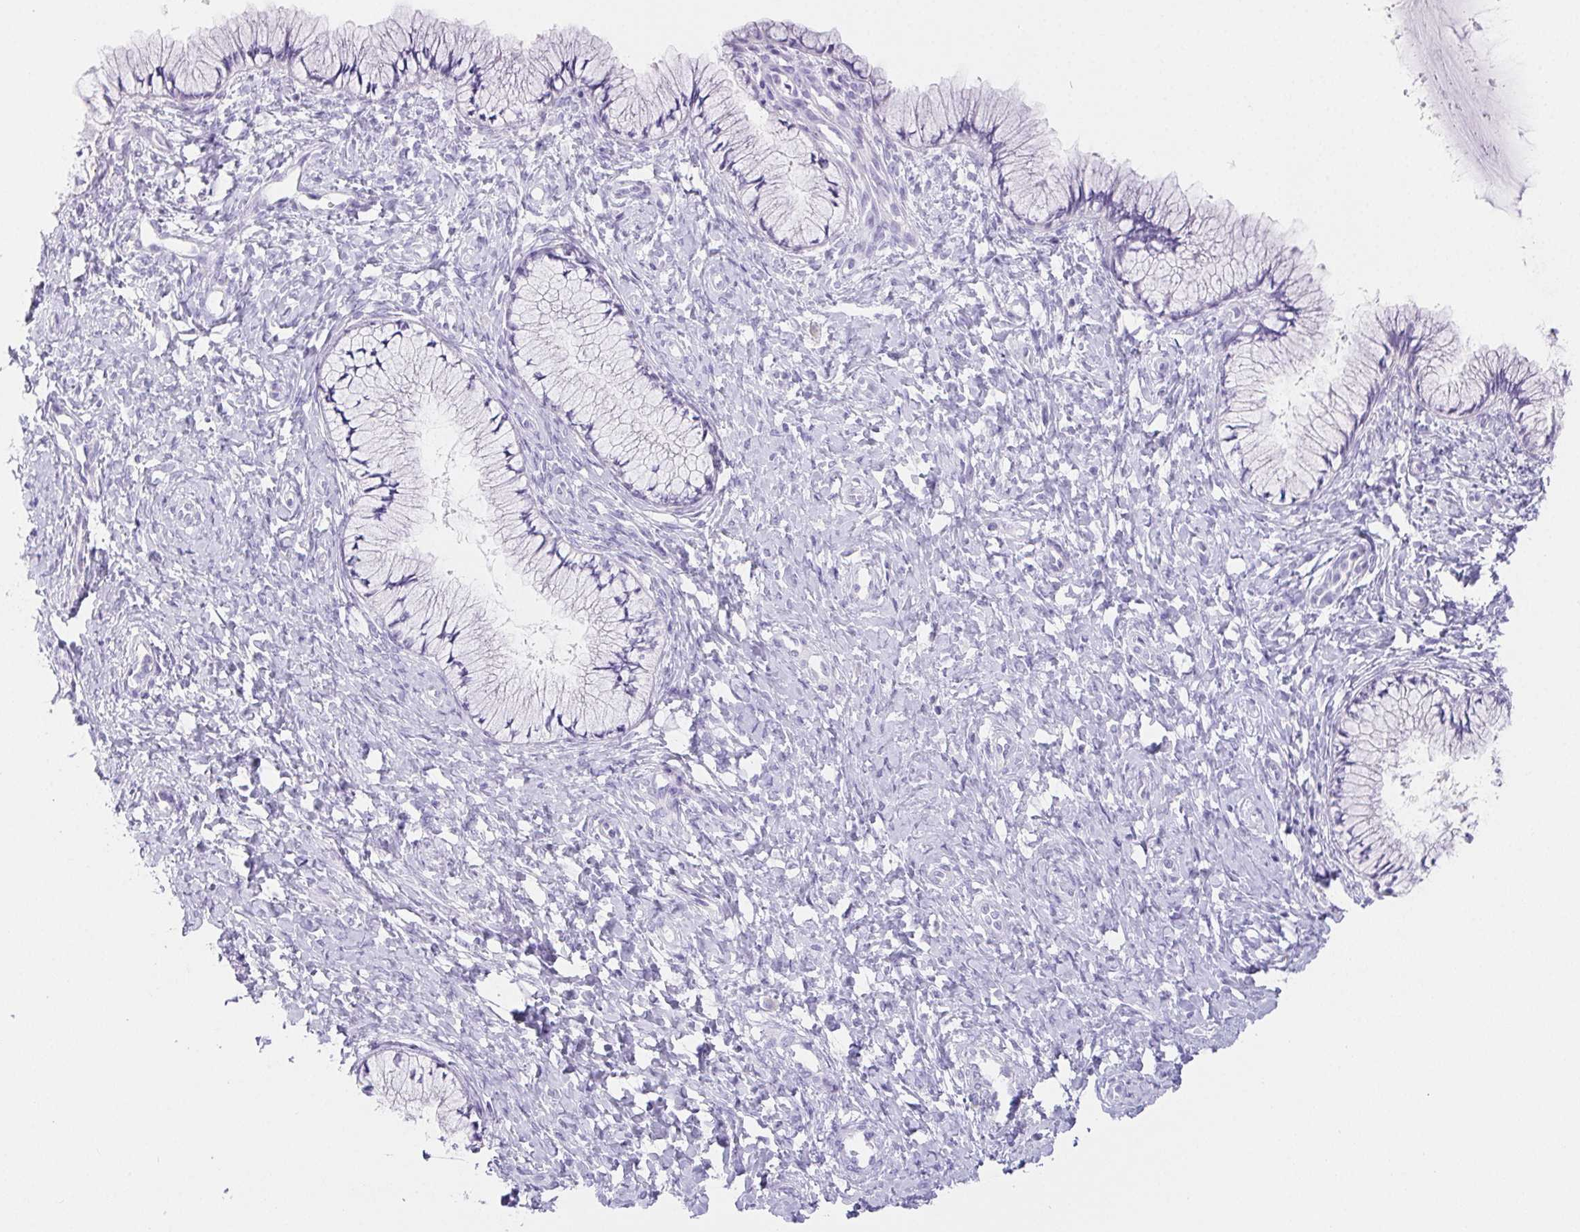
{"staining": {"intensity": "negative", "quantity": "none", "location": "none"}, "tissue": "cervix", "cell_type": "Glandular cells", "image_type": "normal", "snomed": [{"axis": "morphology", "description": "Normal tissue, NOS"}, {"axis": "topography", "description": "Cervix"}], "caption": "DAB (3,3'-diaminobenzidine) immunohistochemical staining of unremarkable human cervix shows no significant positivity in glandular cells. (Stains: DAB immunohistochemistry with hematoxylin counter stain, Microscopy: brightfield microscopy at high magnification).", "gene": "PNLIP", "patient": {"sex": "female", "age": 37}}